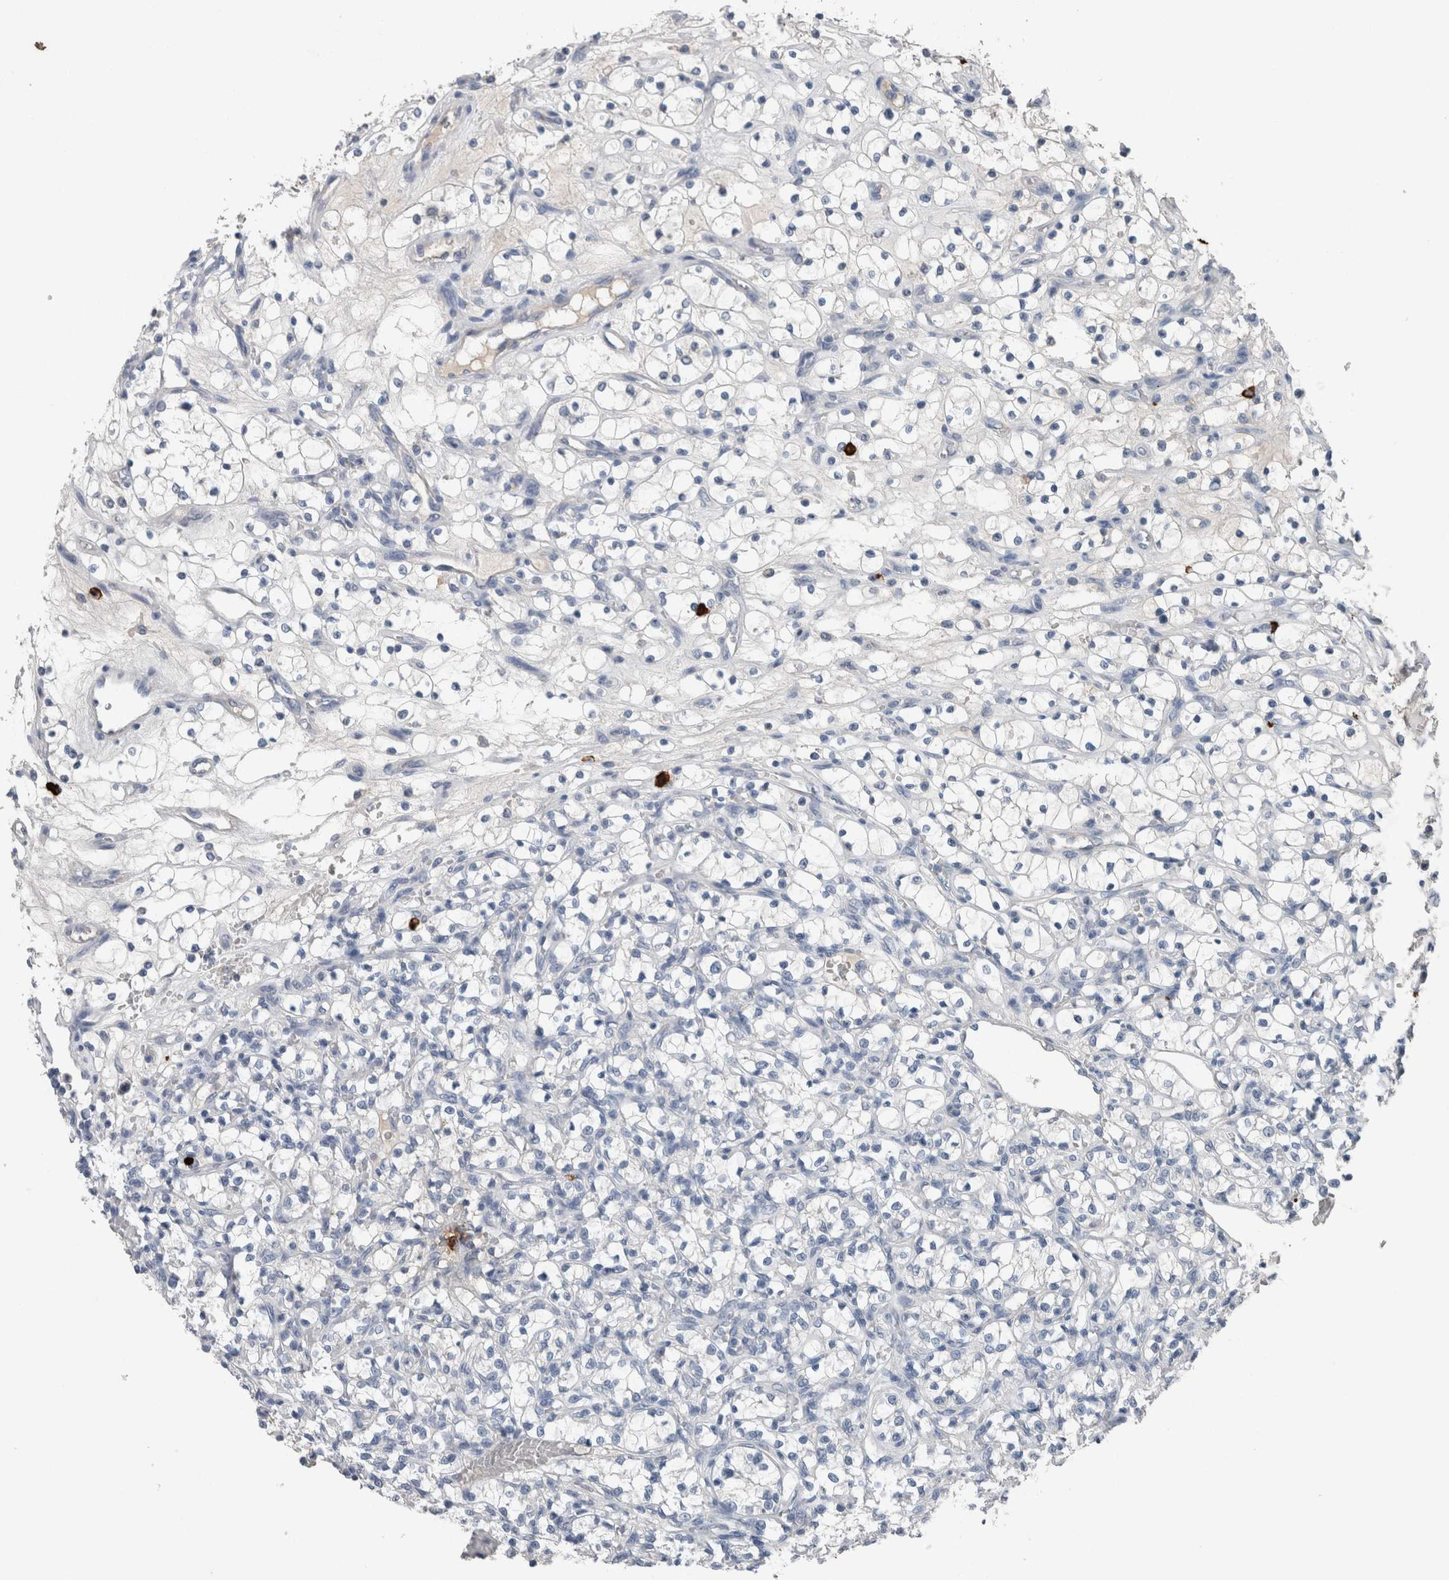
{"staining": {"intensity": "negative", "quantity": "none", "location": "none"}, "tissue": "renal cancer", "cell_type": "Tumor cells", "image_type": "cancer", "snomed": [{"axis": "morphology", "description": "Adenocarcinoma, NOS"}, {"axis": "topography", "description": "Kidney"}], "caption": "Adenocarcinoma (renal) was stained to show a protein in brown. There is no significant expression in tumor cells.", "gene": "CRNN", "patient": {"sex": "female", "age": 69}}